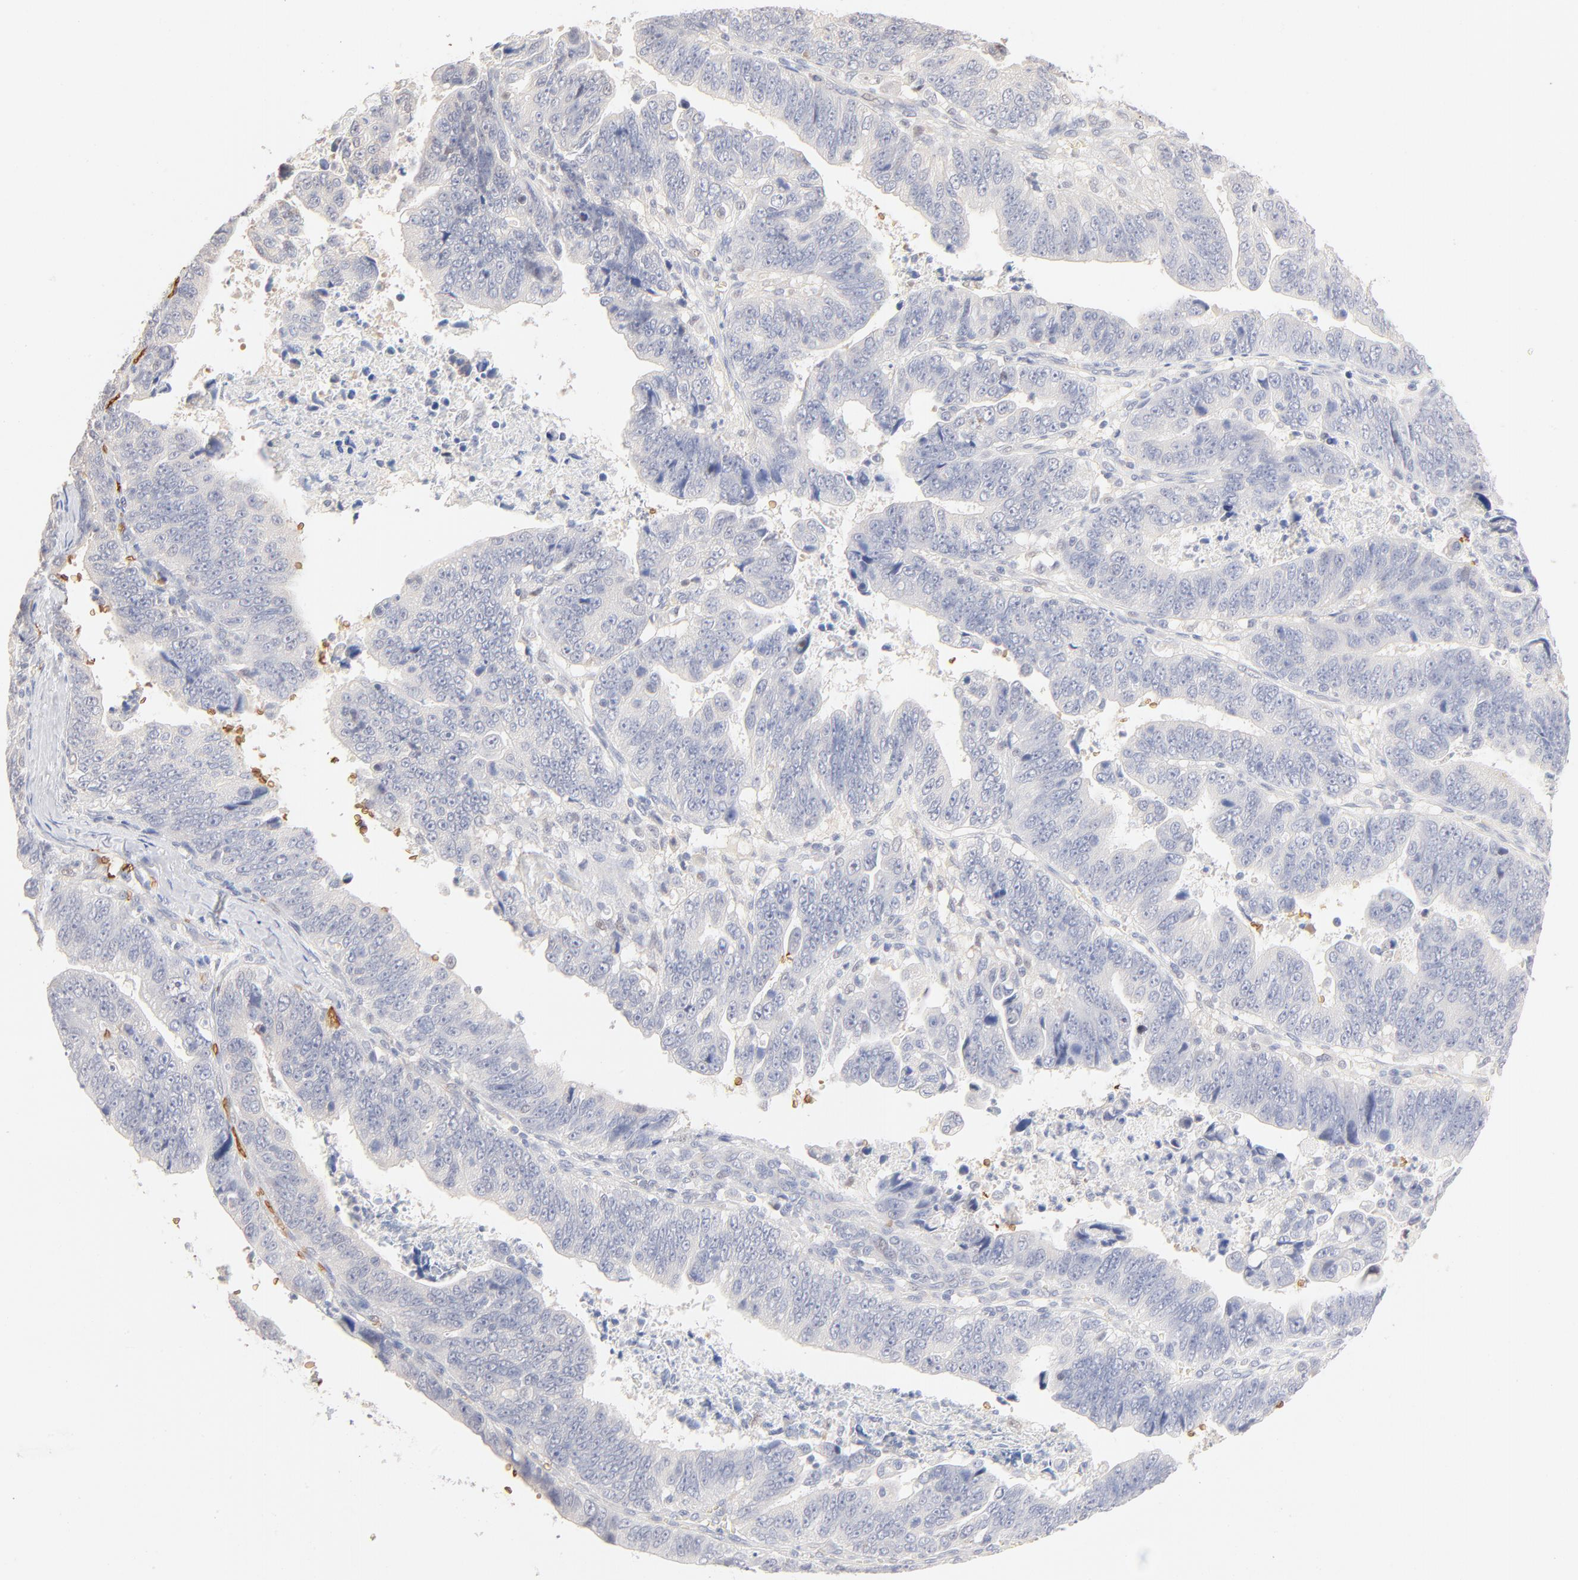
{"staining": {"intensity": "negative", "quantity": "none", "location": "none"}, "tissue": "stomach cancer", "cell_type": "Tumor cells", "image_type": "cancer", "snomed": [{"axis": "morphology", "description": "Adenocarcinoma, NOS"}, {"axis": "topography", "description": "Stomach, upper"}], "caption": "DAB (3,3'-diaminobenzidine) immunohistochemical staining of human adenocarcinoma (stomach) shows no significant staining in tumor cells.", "gene": "SPTB", "patient": {"sex": "female", "age": 50}}